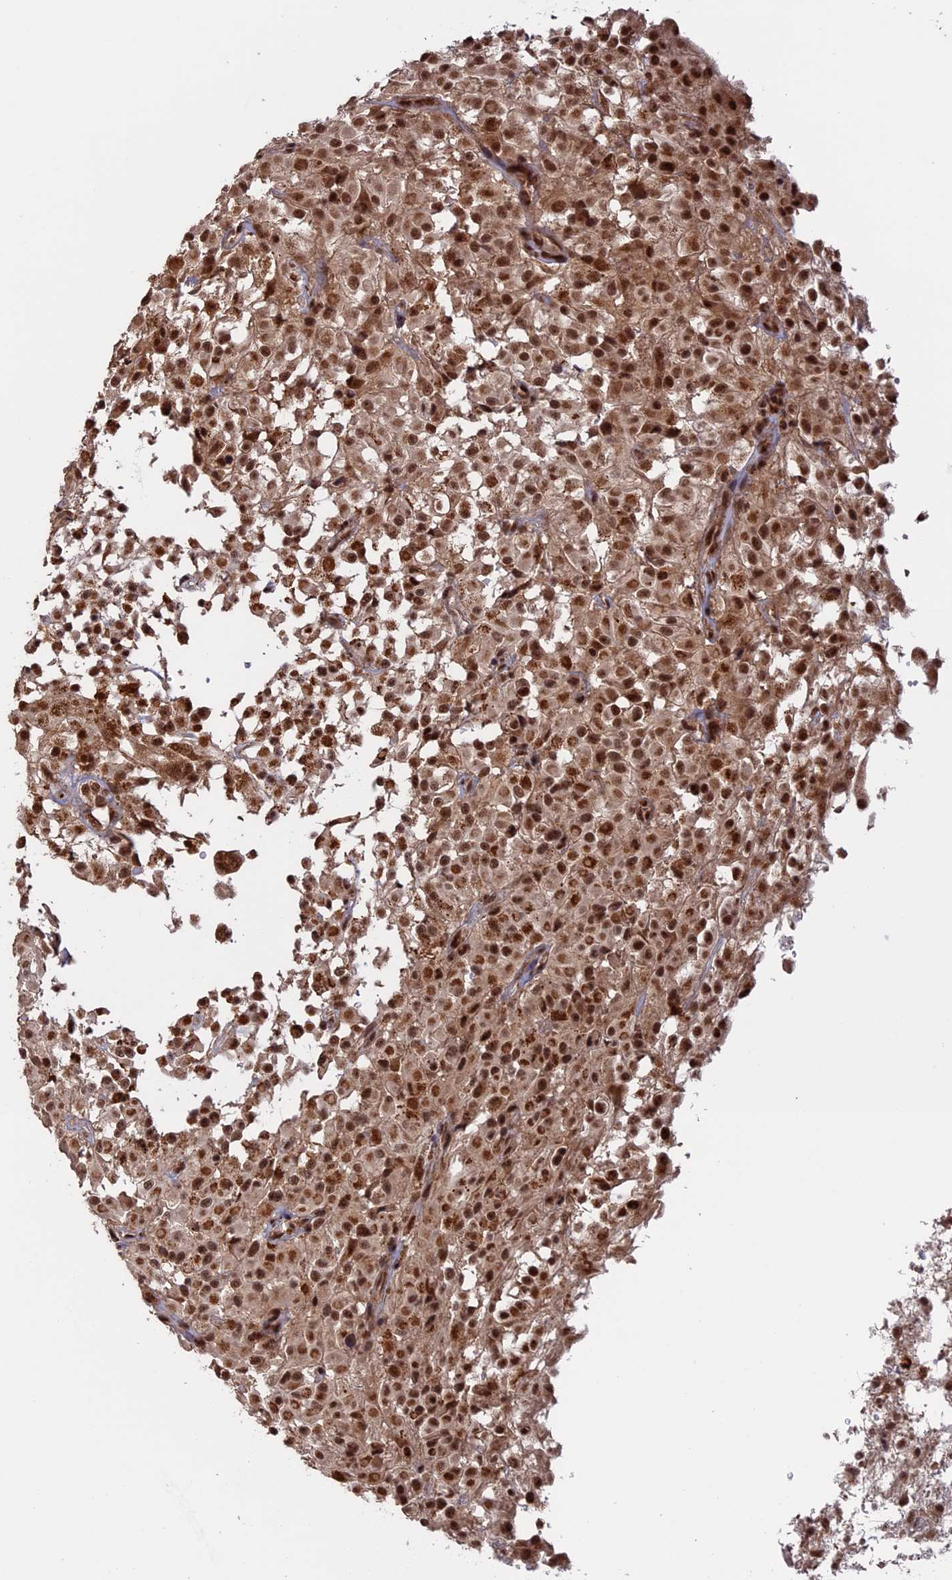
{"staining": {"intensity": "strong", "quantity": ">75%", "location": "nuclear"}, "tissue": "glioma", "cell_type": "Tumor cells", "image_type": "cancer", "snomed": [{"axis": "morphology", "description": "Glioma, malignant, High grade"}, {"axis": "topography", "description": "Brain"}], "caption": "Immunohistochemical staining of malignant glioma (high-grade) shows strong nuclear protein staining in about >75% of tumor cells.", "gene": "CACTIN", "patient": {"sex": "female", "age": 59}}